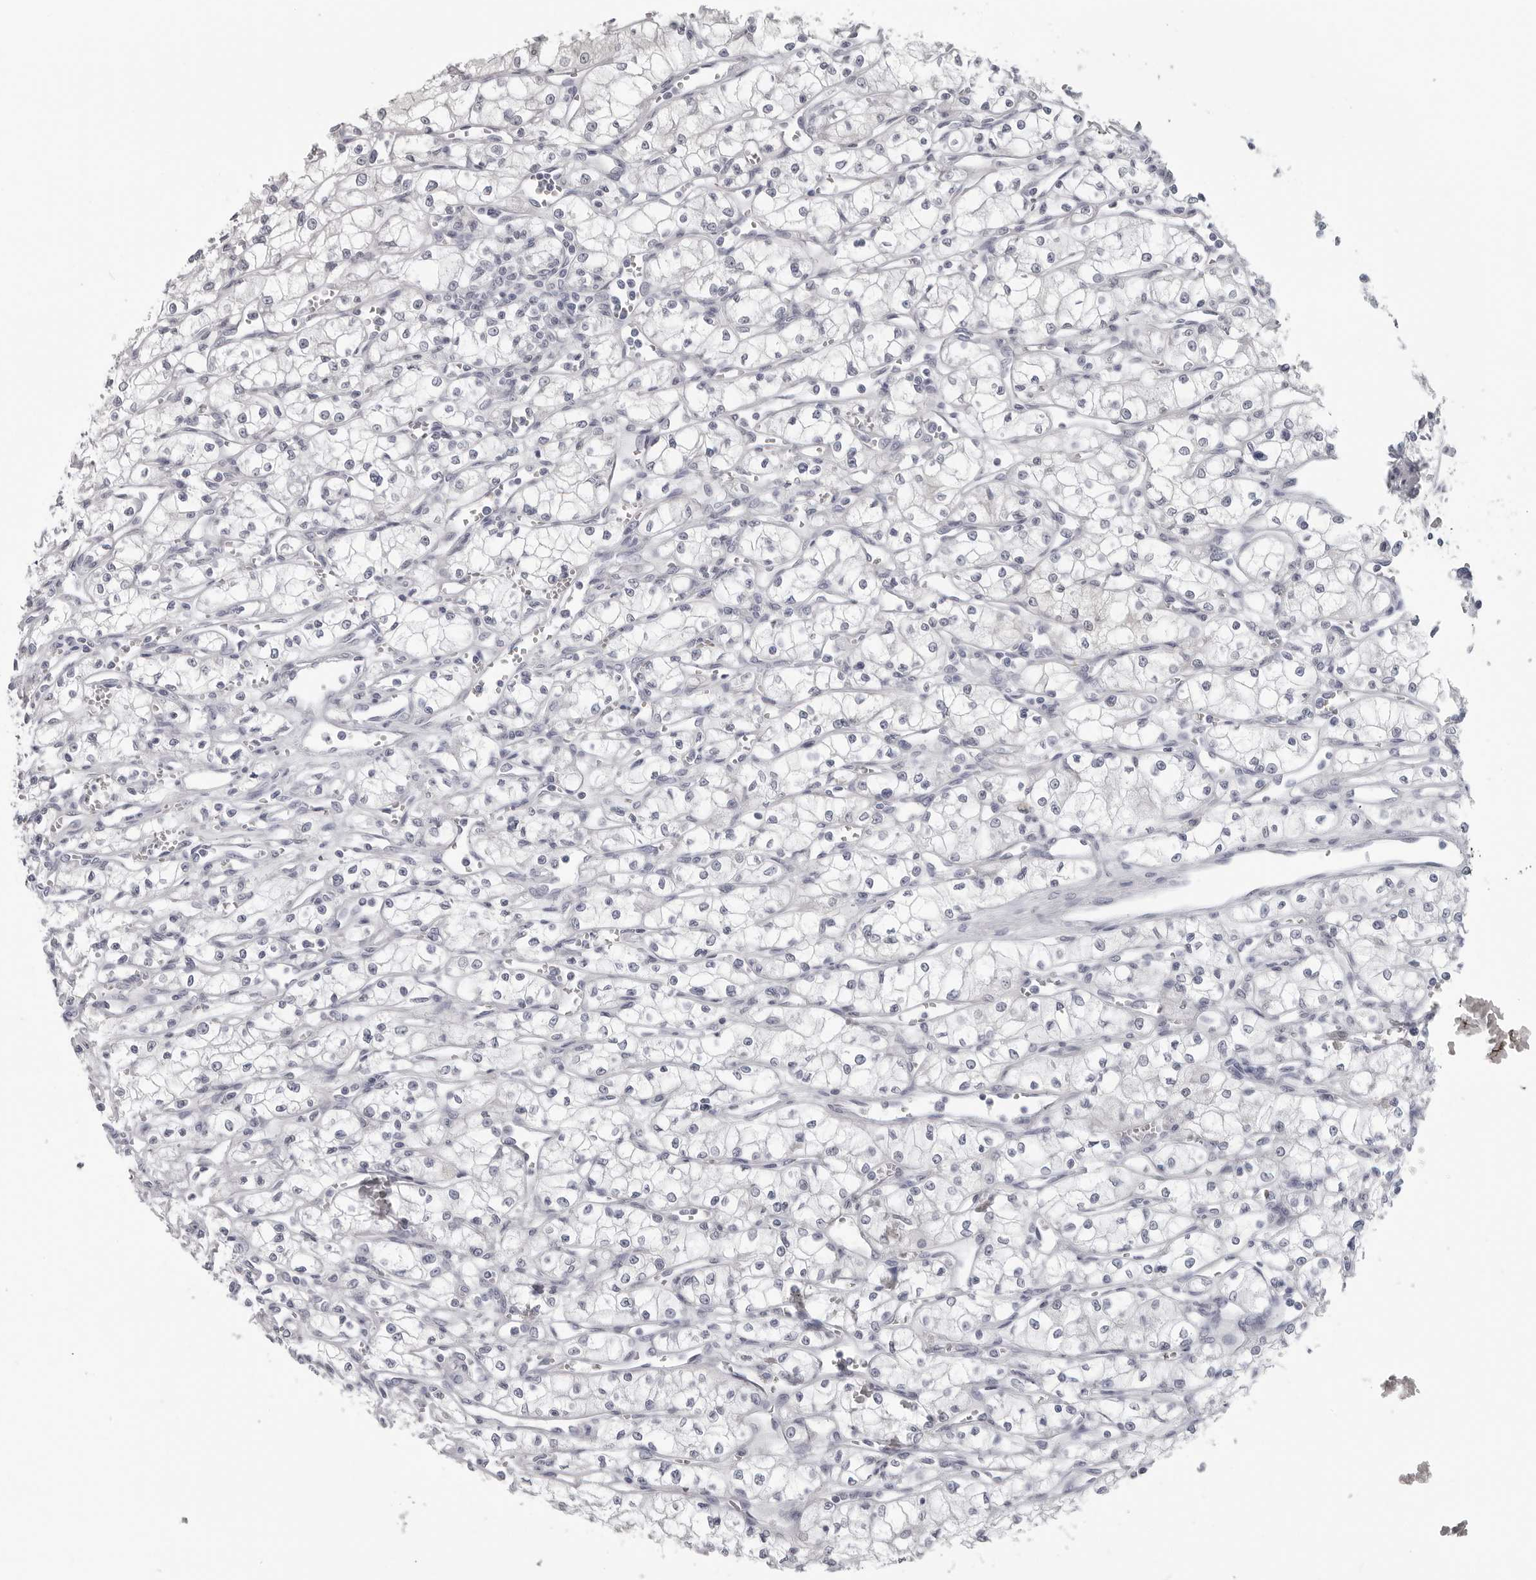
{"staining": {"intensity": "negative", "quantity": "none", "location": "none"}, "tissue": "renal cancer", "cell_type": "Tumor cells", "image_type": "cancer", "snomed": [{"axis": "morphology", "description": "Adenocarcinoma, NOS"}, {"axis": "topography", "description": "Kidney"}], "caption": "This is an IHC image of renal cancer. There is no expression in tumor cells.", "gene": "OPLAH", "patient": {"sex": "male", "age": 59}}